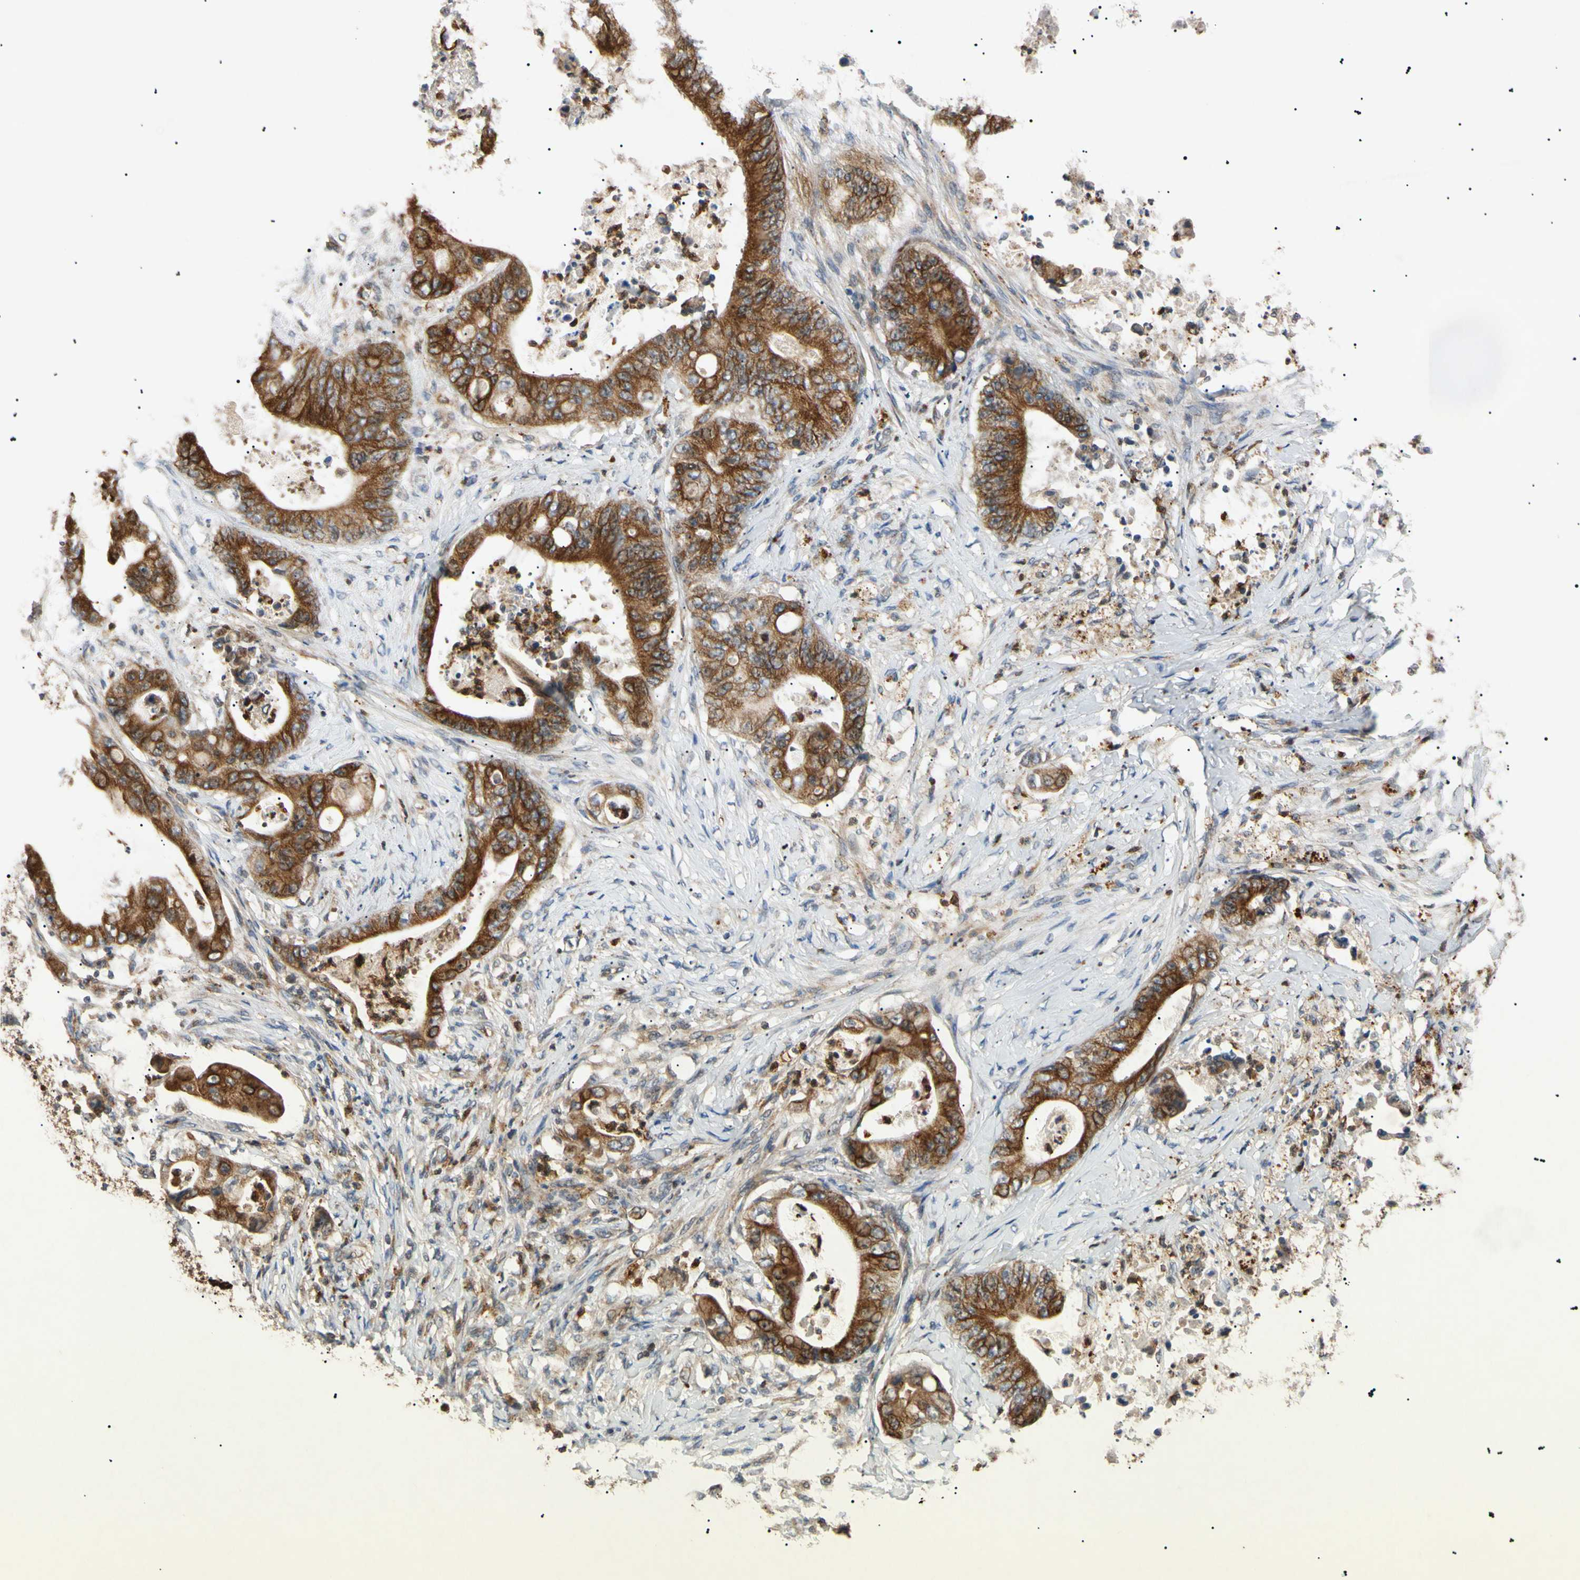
{"staining": {"intensity": "moderate", "quantity": ">75%", "location": "cytoplasmic/membranous"}, "tissue": "stomach cancer", "cell_type": "Tumor cells", "image_type": "cancer", "snomed": [{"axis": "morphology", "description": "Adenocarcinoma, NOS"}, {"axis": "topography", "description": "Stomach"}], "caption": "Immunohistochemical staining of human adenocarcinoma (stomach) shows medium levels of moderate cytoplasmic/membranous expression in approximately >75% of tumor cells.", "gene": "TUBB4A", "patient": {"sex": "female", "age": 73}}